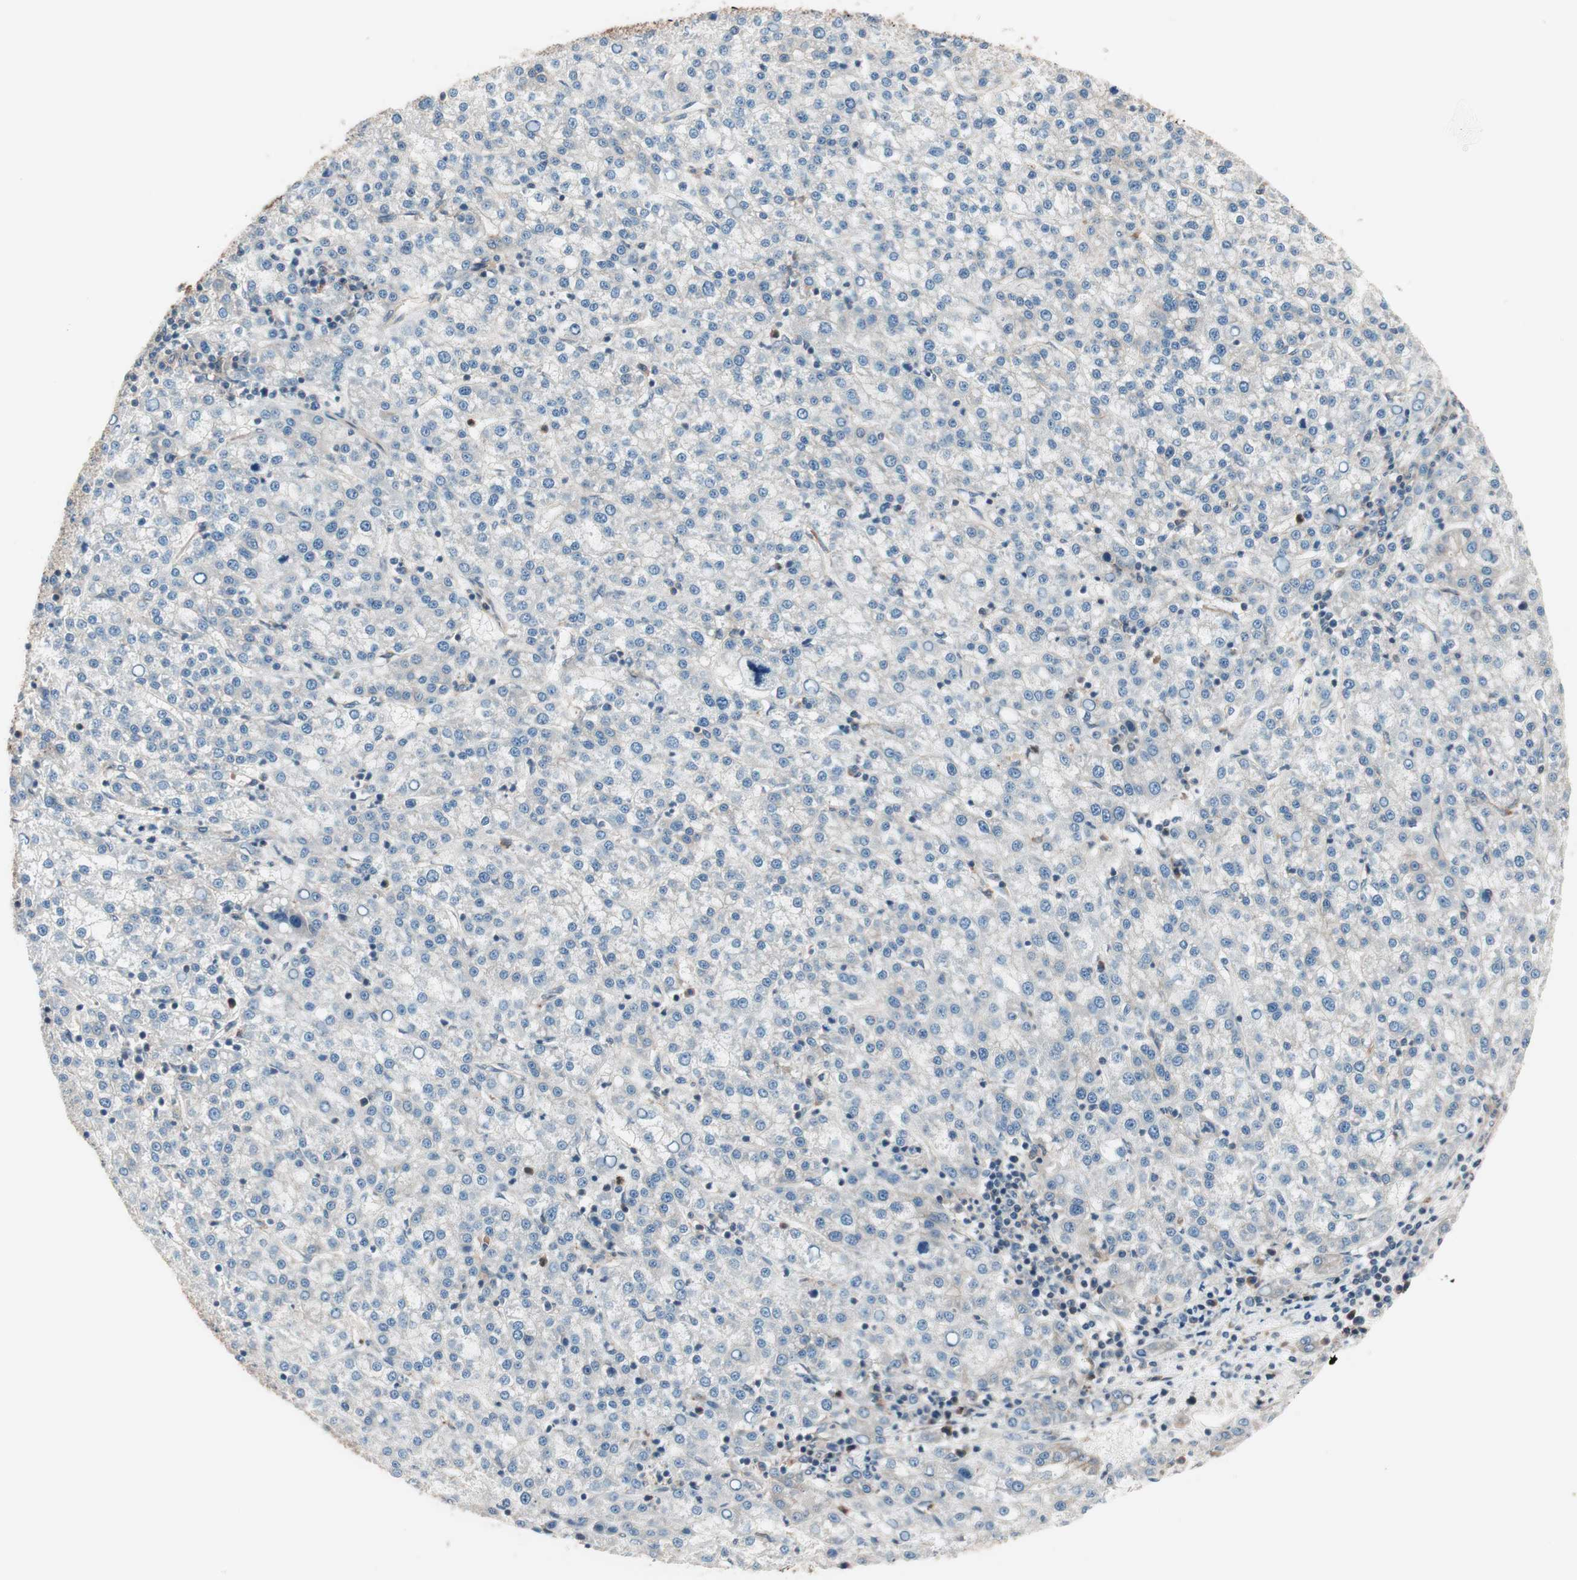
{"staining": {"intensity": "negative", "quantity": "none", "location": "none"}, "tissue": "liver cancer", "cell_type": "Tumor cells", "image_type": "cancer", "snomed": [{"axis": "morphology", "description": "Carcinoma, Hepatocellular, NOS"}, {"axis": "topography", "description": "Liver"}], "caption": "Liver hepatocellular carcinoma was stained to show a protein in brown. There is no significant expression in tumor cells.", "gene": "TSG101", "patient": {"sex": "female", "age": 58}}